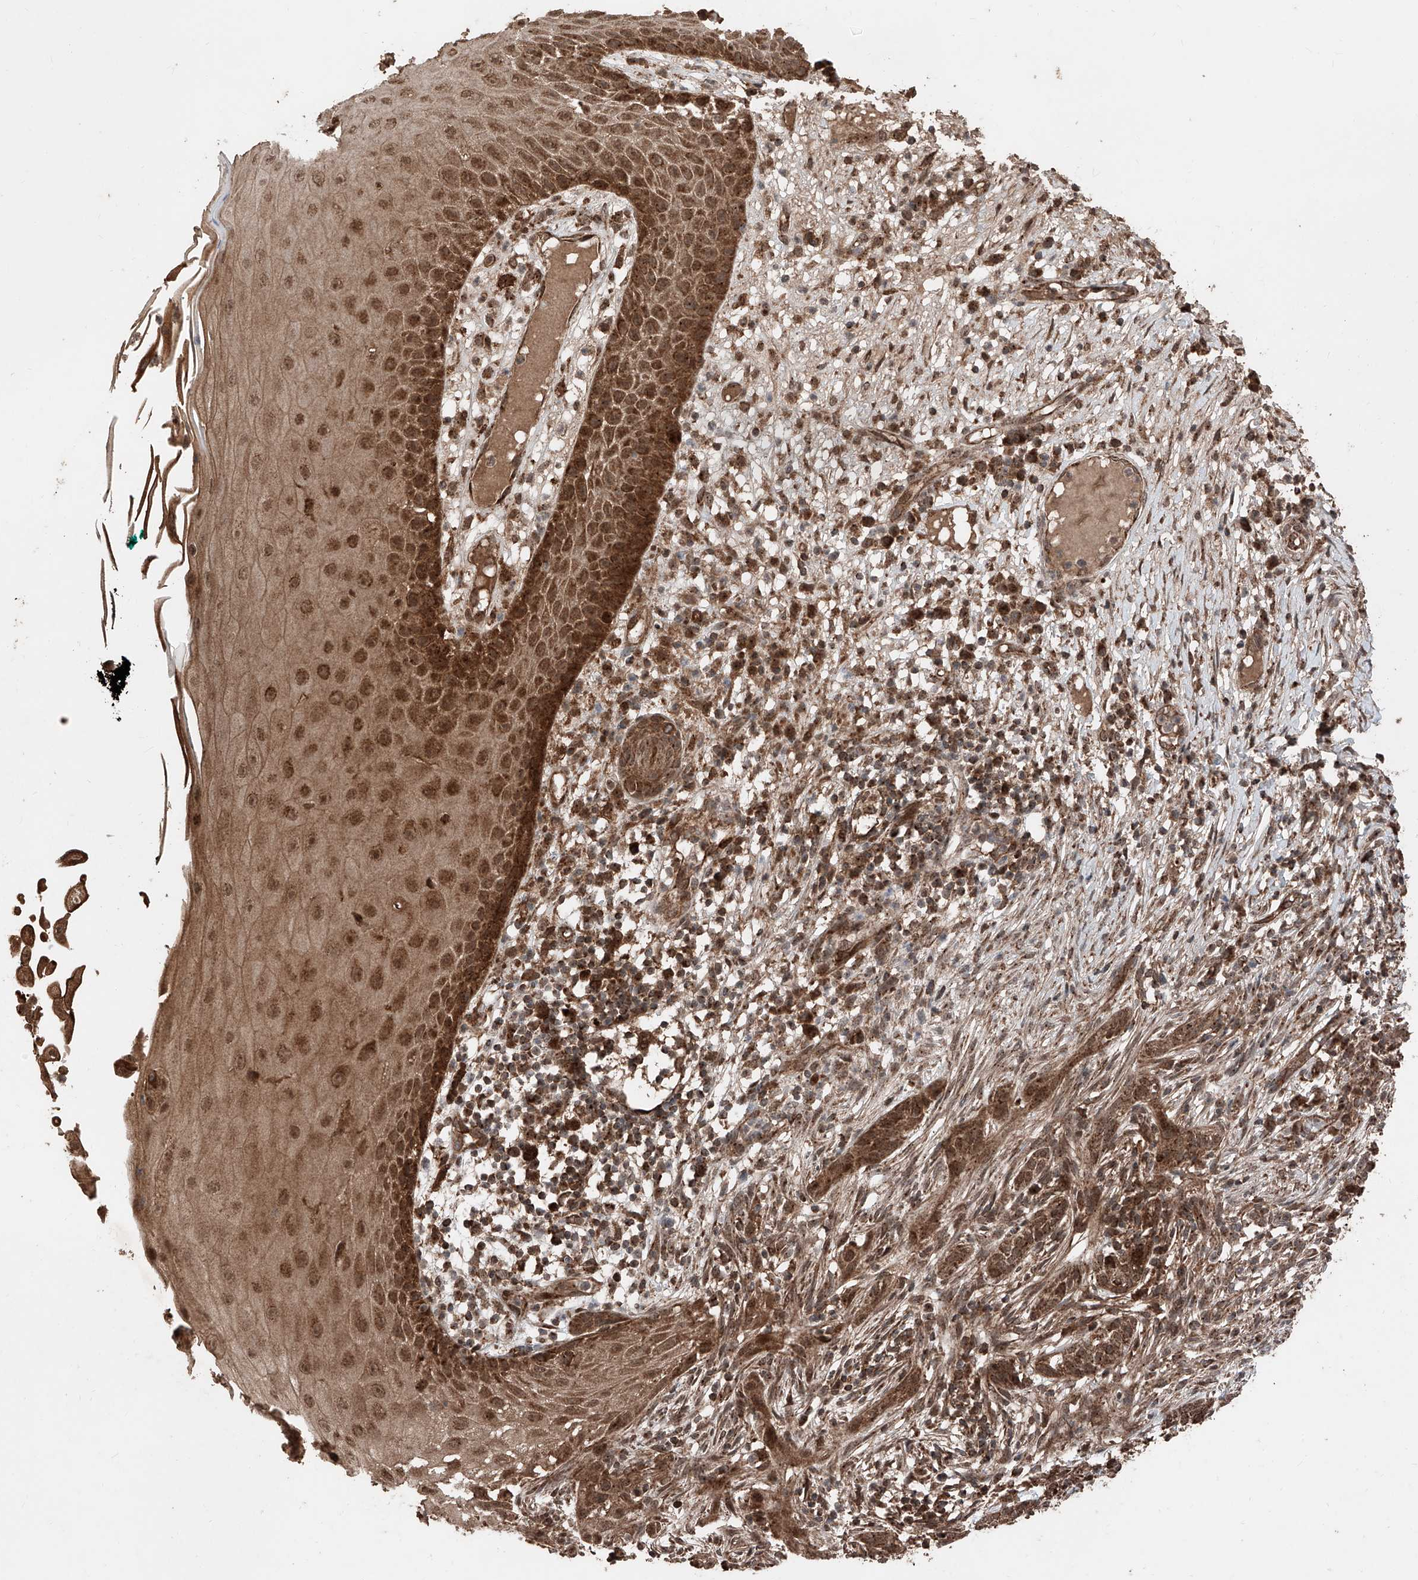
{"staining": {"intensity": "moderate", "quantity": ">75%", "location": "cytoplasmic/membranous,nuclear"}, "tissue": "skin cancer", "cell_type": "Tumor cells", "image_type": "cancer", "snomed": [{"axis": "morphology", "description": "Normal tissue, NOS"}, {"axis": "morphology", "description": "Basal cell carcinoma"}, {"axis": "topography", "description": "Skin"}], "caption": "Protein staining exhibits moderate cytoplasmic/membranous and nuclear staining in approximately >75% of tumor cells in basal cell carcinoma (skin).", "gene": "ZSCAN29", "patient": {"sex": "male", "age": 64}}